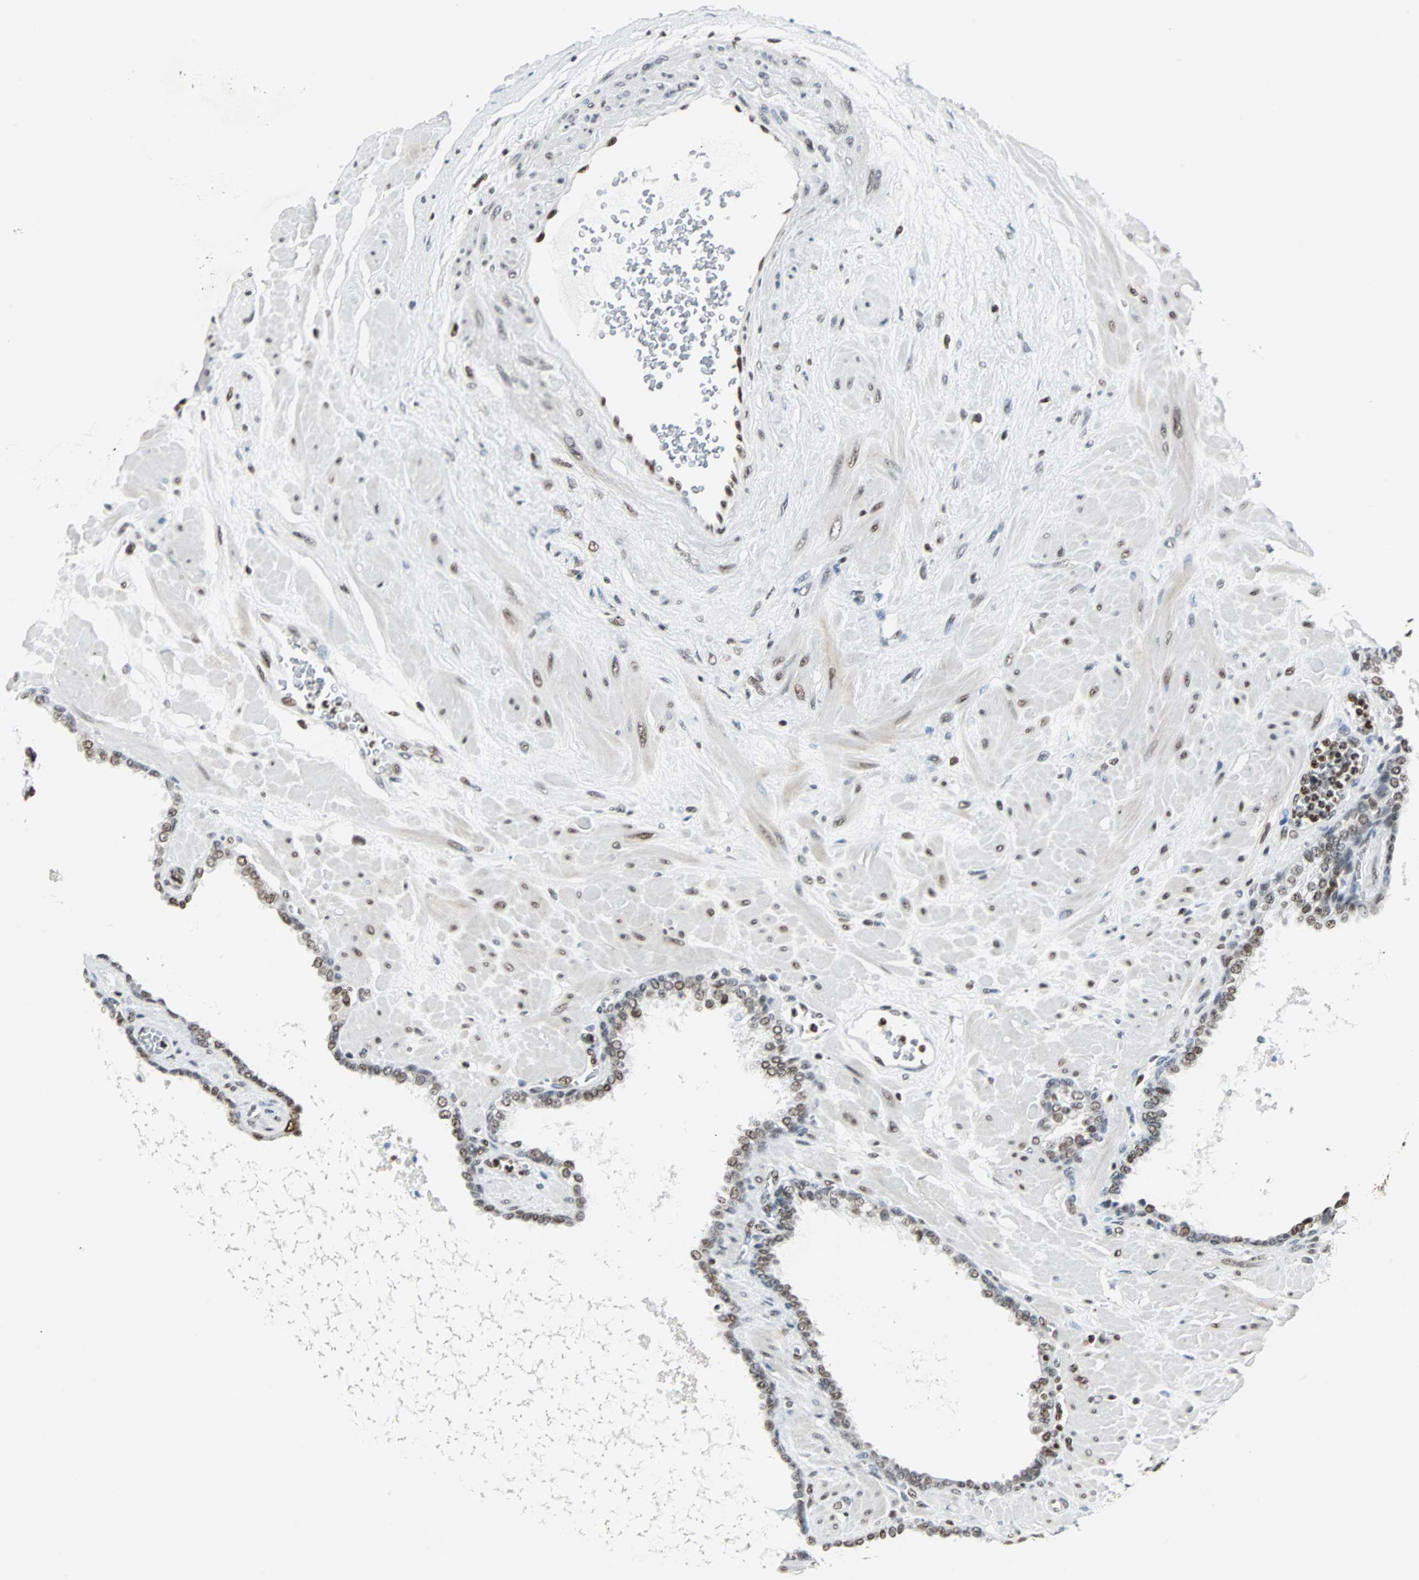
{"staining": {"intensity": "moderate", "quantity": ">75%", "location": "nuclear"}, "tissue": "prostate", "cell_type": "Glandular cells", "image_type": "normal", "snomed": [{"axis": "morphology", "description": "Normal tissue, NOS"}, {"axis": "topography", "description": "Prostate"}], "caption": "This photomicrograph exhibits immunohistochemistry (IHC) staining of benign human prostate, with medium moderate nuclear staining in about >75% of glandular cells.", "gene": "XRCC4", "patient": {"sex": "male", "age": 60}}